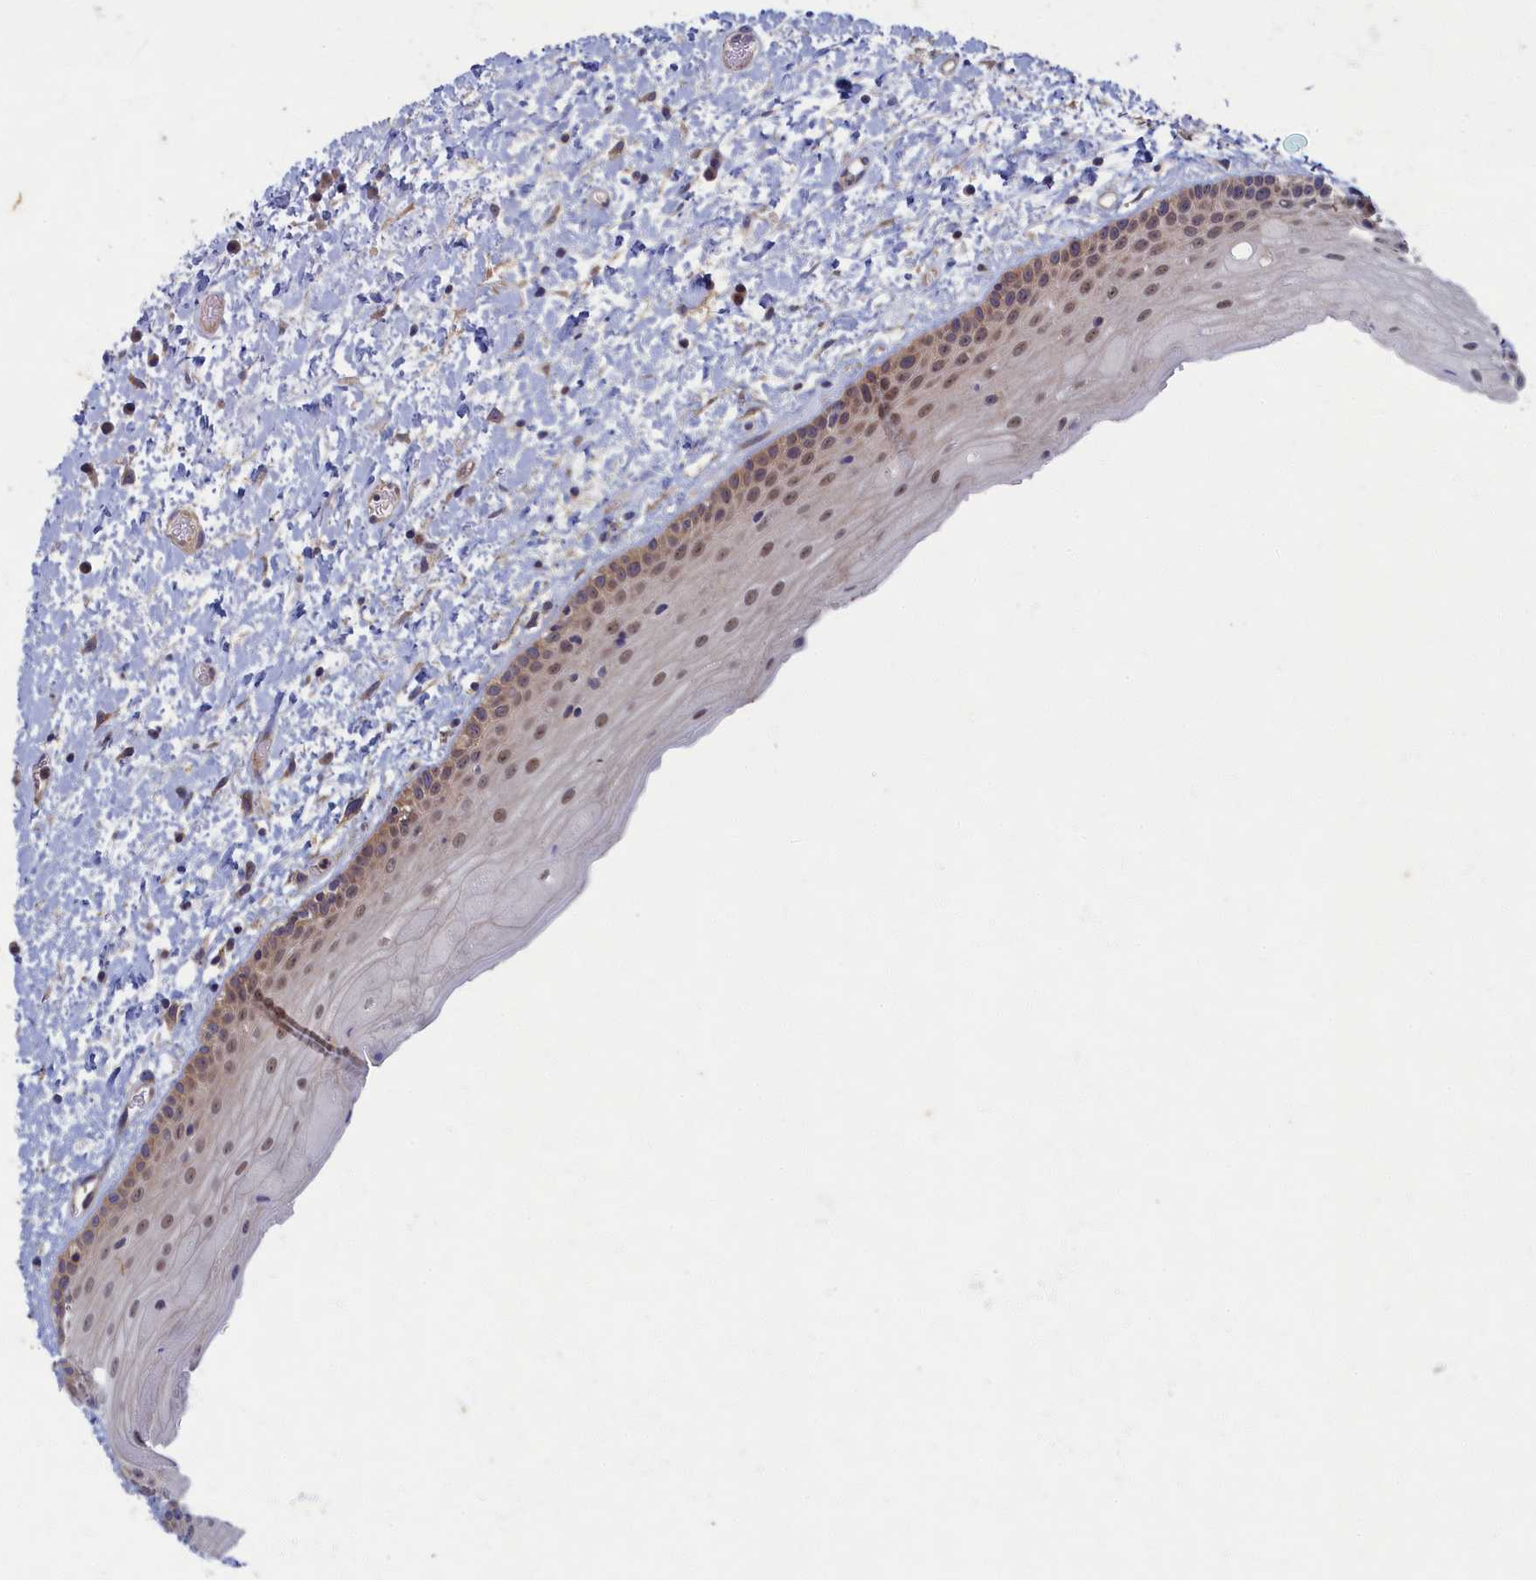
{"staining": {"intensity": "weak", "quantity": "25%-75%", "location": "cytoplasmic/membranous,nuclear"}, "tissue": "oral mucosa", "cell_type": "Squamous epithelial cells", "image_type": "normal", "snomed": [{"axis": "morphology", "description": "Normal tissue, NOS"}, {"axis": "topography", "description": "Oral tissue"}], "caption": "Protein staining of unremarkable oral mucosa reveals weak cytoplasmic/membranous,nuclear staining in approximately 25%-75% of squamous epithelial cells. Using DAB (3,3'-diaminobenzidine) (brown) and hematoxylin (blue) stains, captured at high magnification using brightfield microscopy.", "gene": "WDR59", "patient": {"sex": "female", "age": 76}}